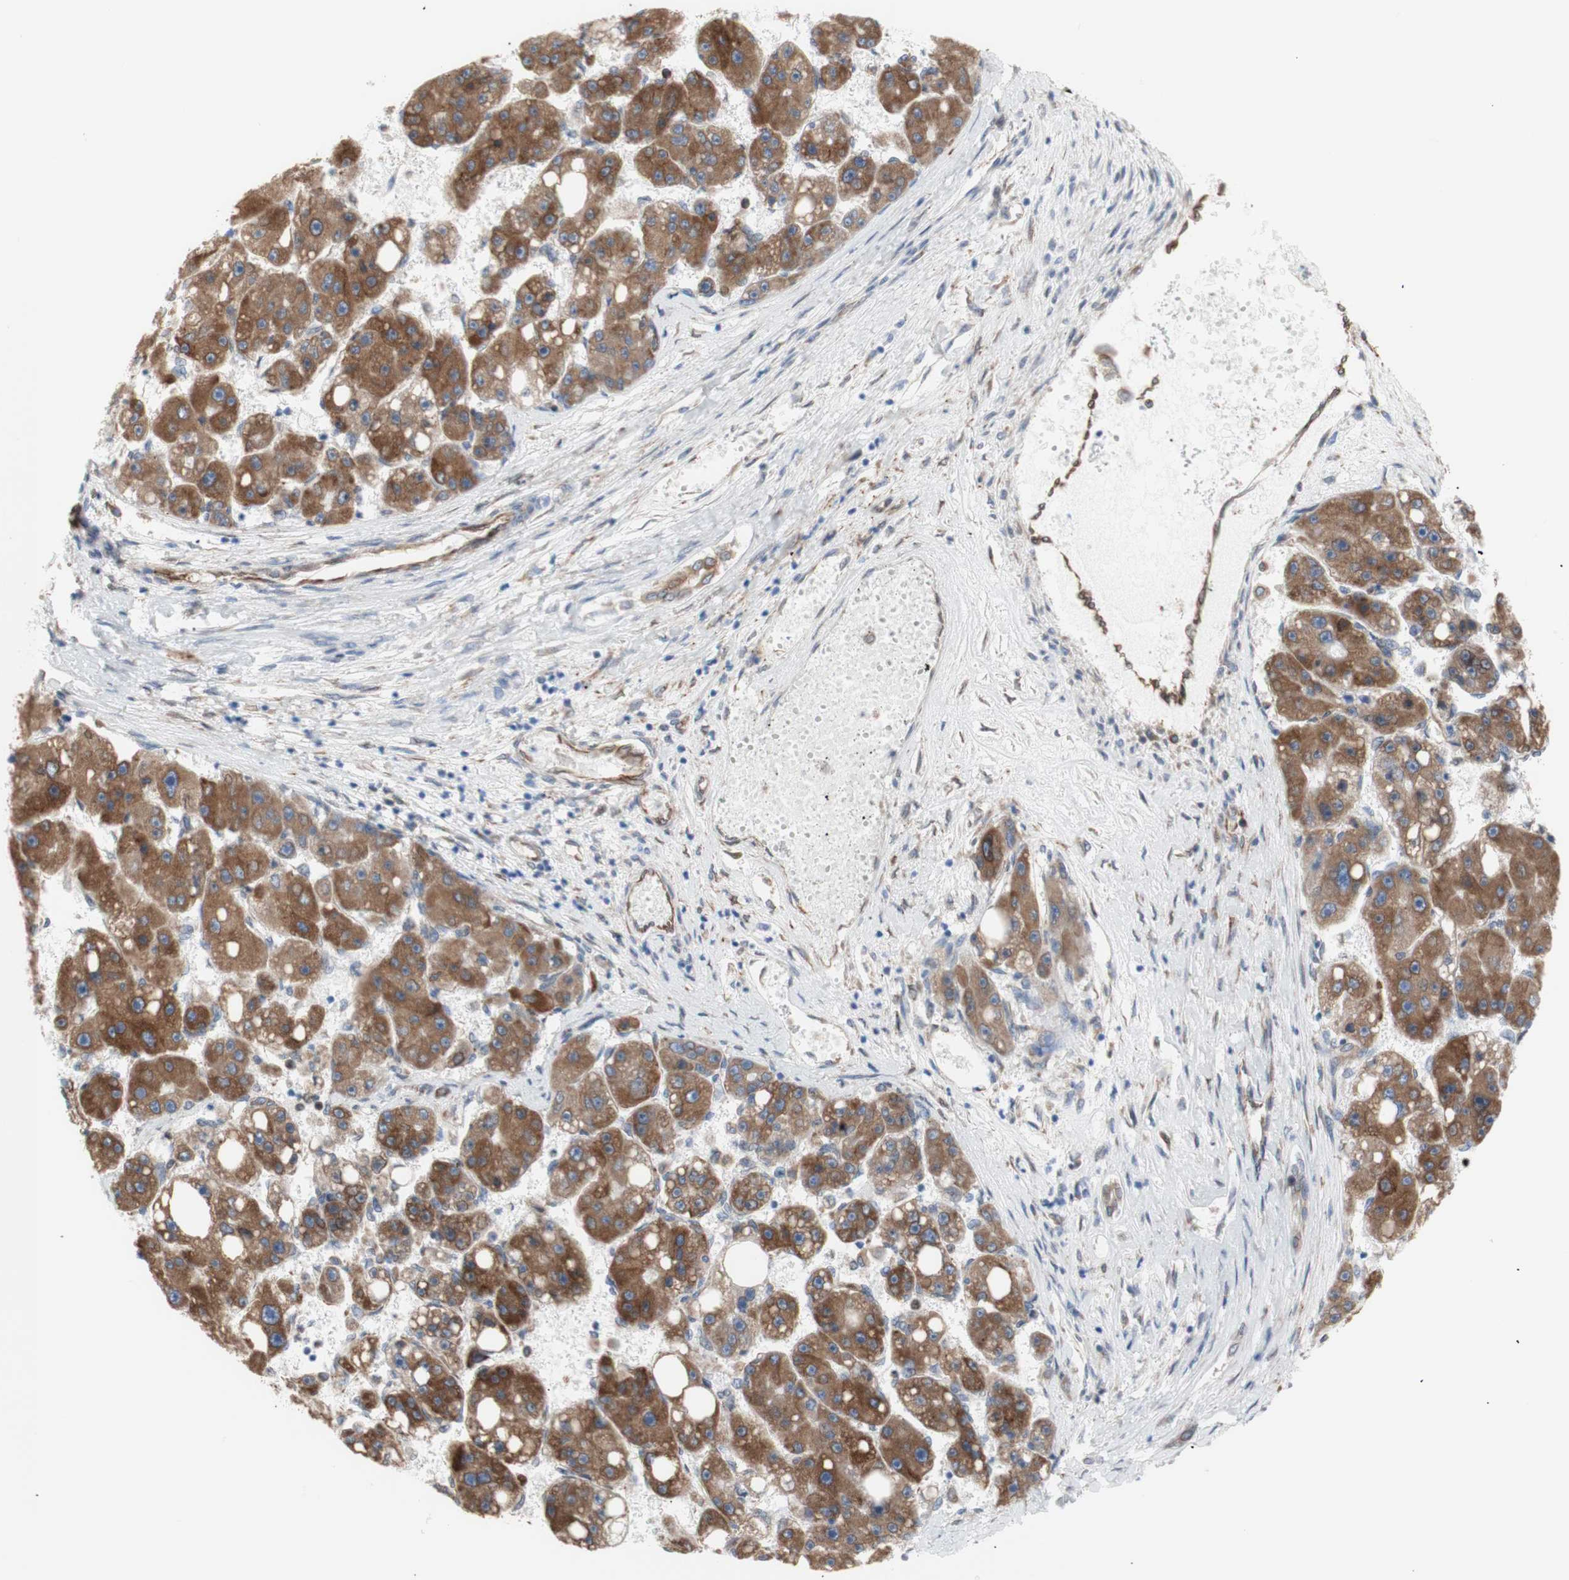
{"staining": {"intensity": "moderate", "quantity": ">75%", "location": "cytoplasmic/membranous"}, "tissue": "liver cancer", "cell_type": "Tumor cells", "image_type": "cancer", "snomed": [{"axis": "morphology", "description": "Carcinoma, Hepatocellular, NOS"}, {"axis": "topography", "description": "Liver"}], "caption": "Immunohistochemistry (IHC) of hepatocellular carcinoma (liver) reveals medium levels of moderate cytoplasmic/membranous positivity in about >75% of tumor cells.", "gene": "ERLIN1", "patient": {"sex": "female", "age": 61}}